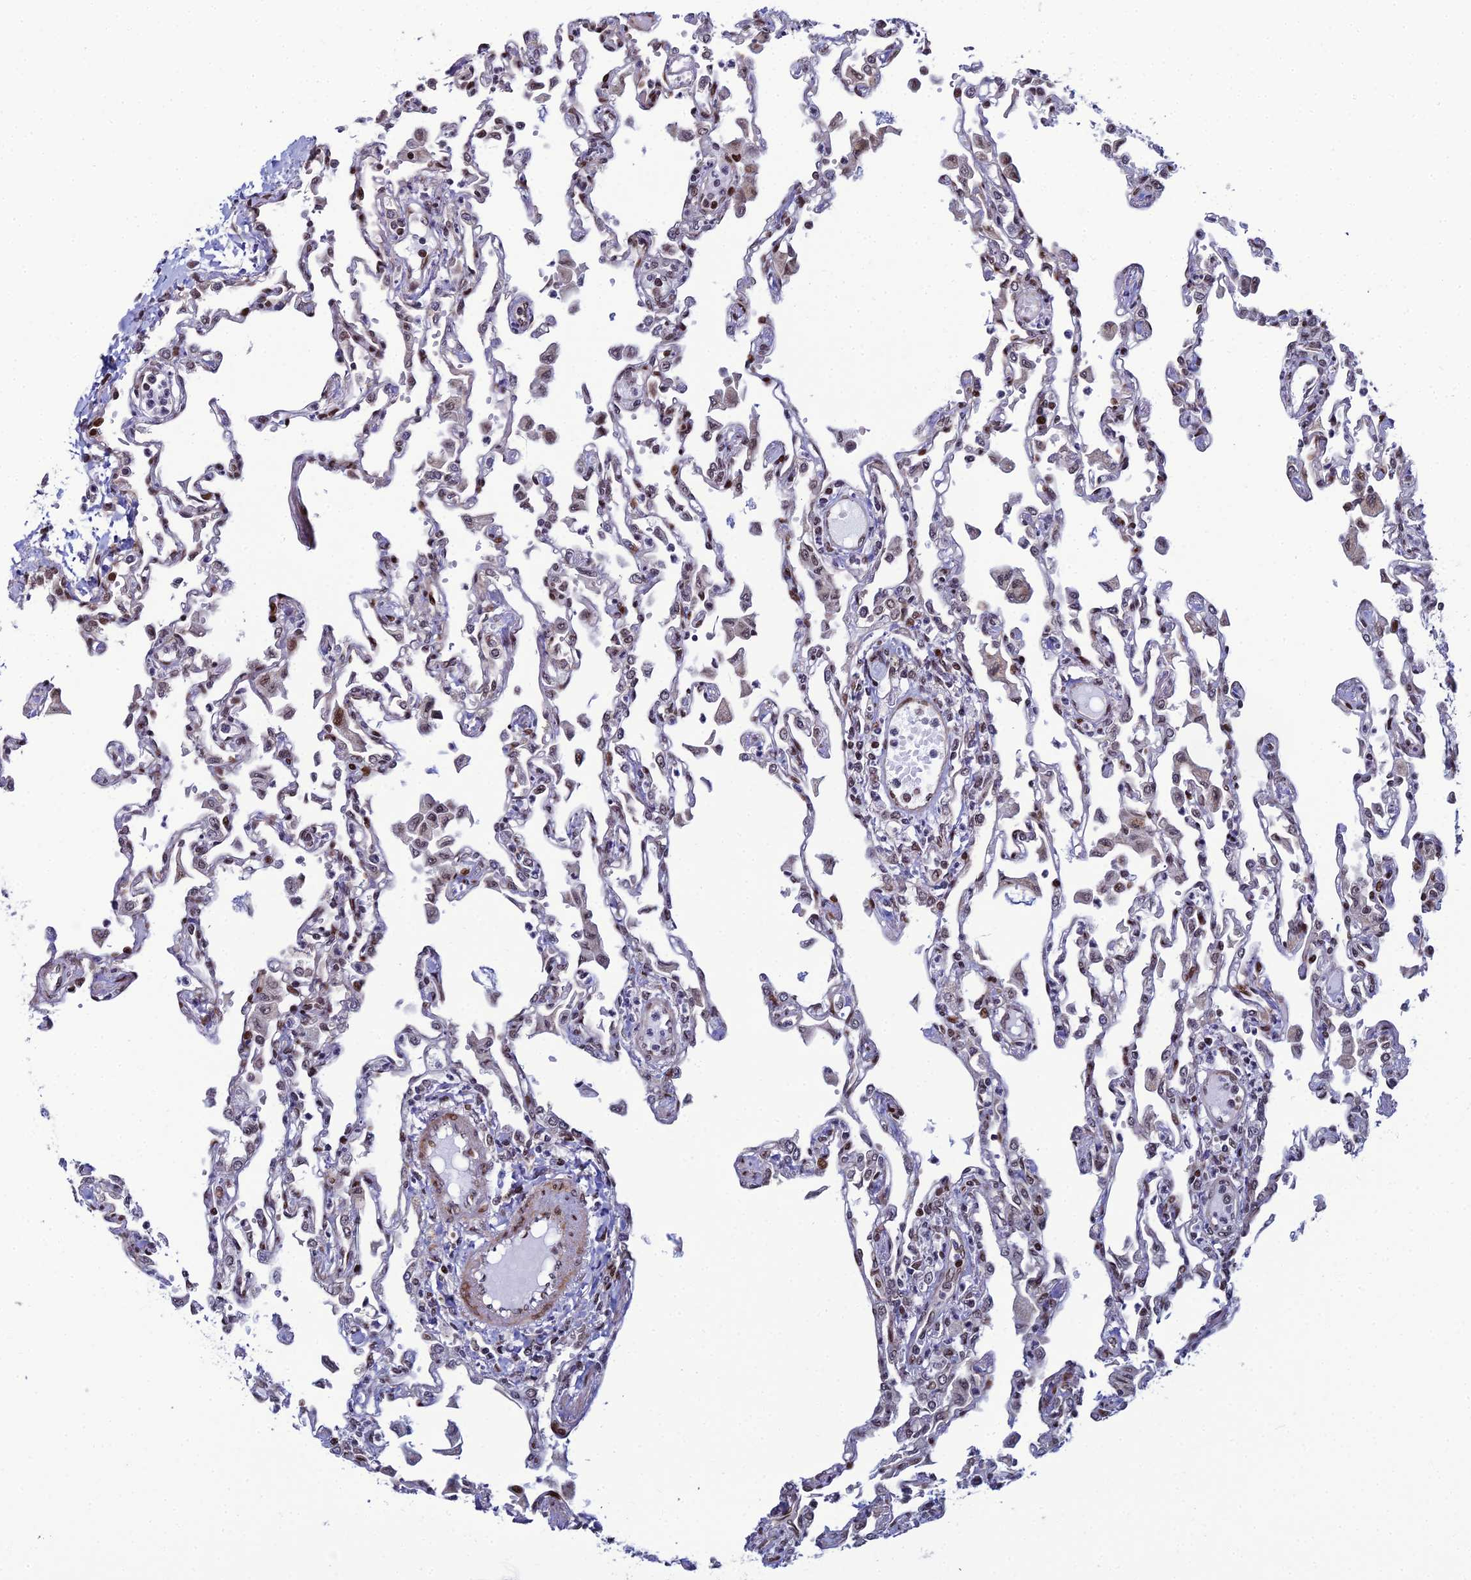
{"staining": {"intensity": "moderate", "quantity": "25%-75%", "location": "nuclear"}, "tissue": "lung", "cell_type": "Alveolar cells", "image_type": "normal", "snomed": [{"axis": "morphology", "description": "Normal tissue, NOS"}, {"axis": "topography", "description": "Bronchus"}, {"axis": "topography", "description": "Lung"}], "caption": "Human lung stained with a brown dye shows moderate nuclear positive staining in about 25%-75% of alveolar cells.", "gene": "ZNF668", "patient": {"sex": "female", "age": 49}}